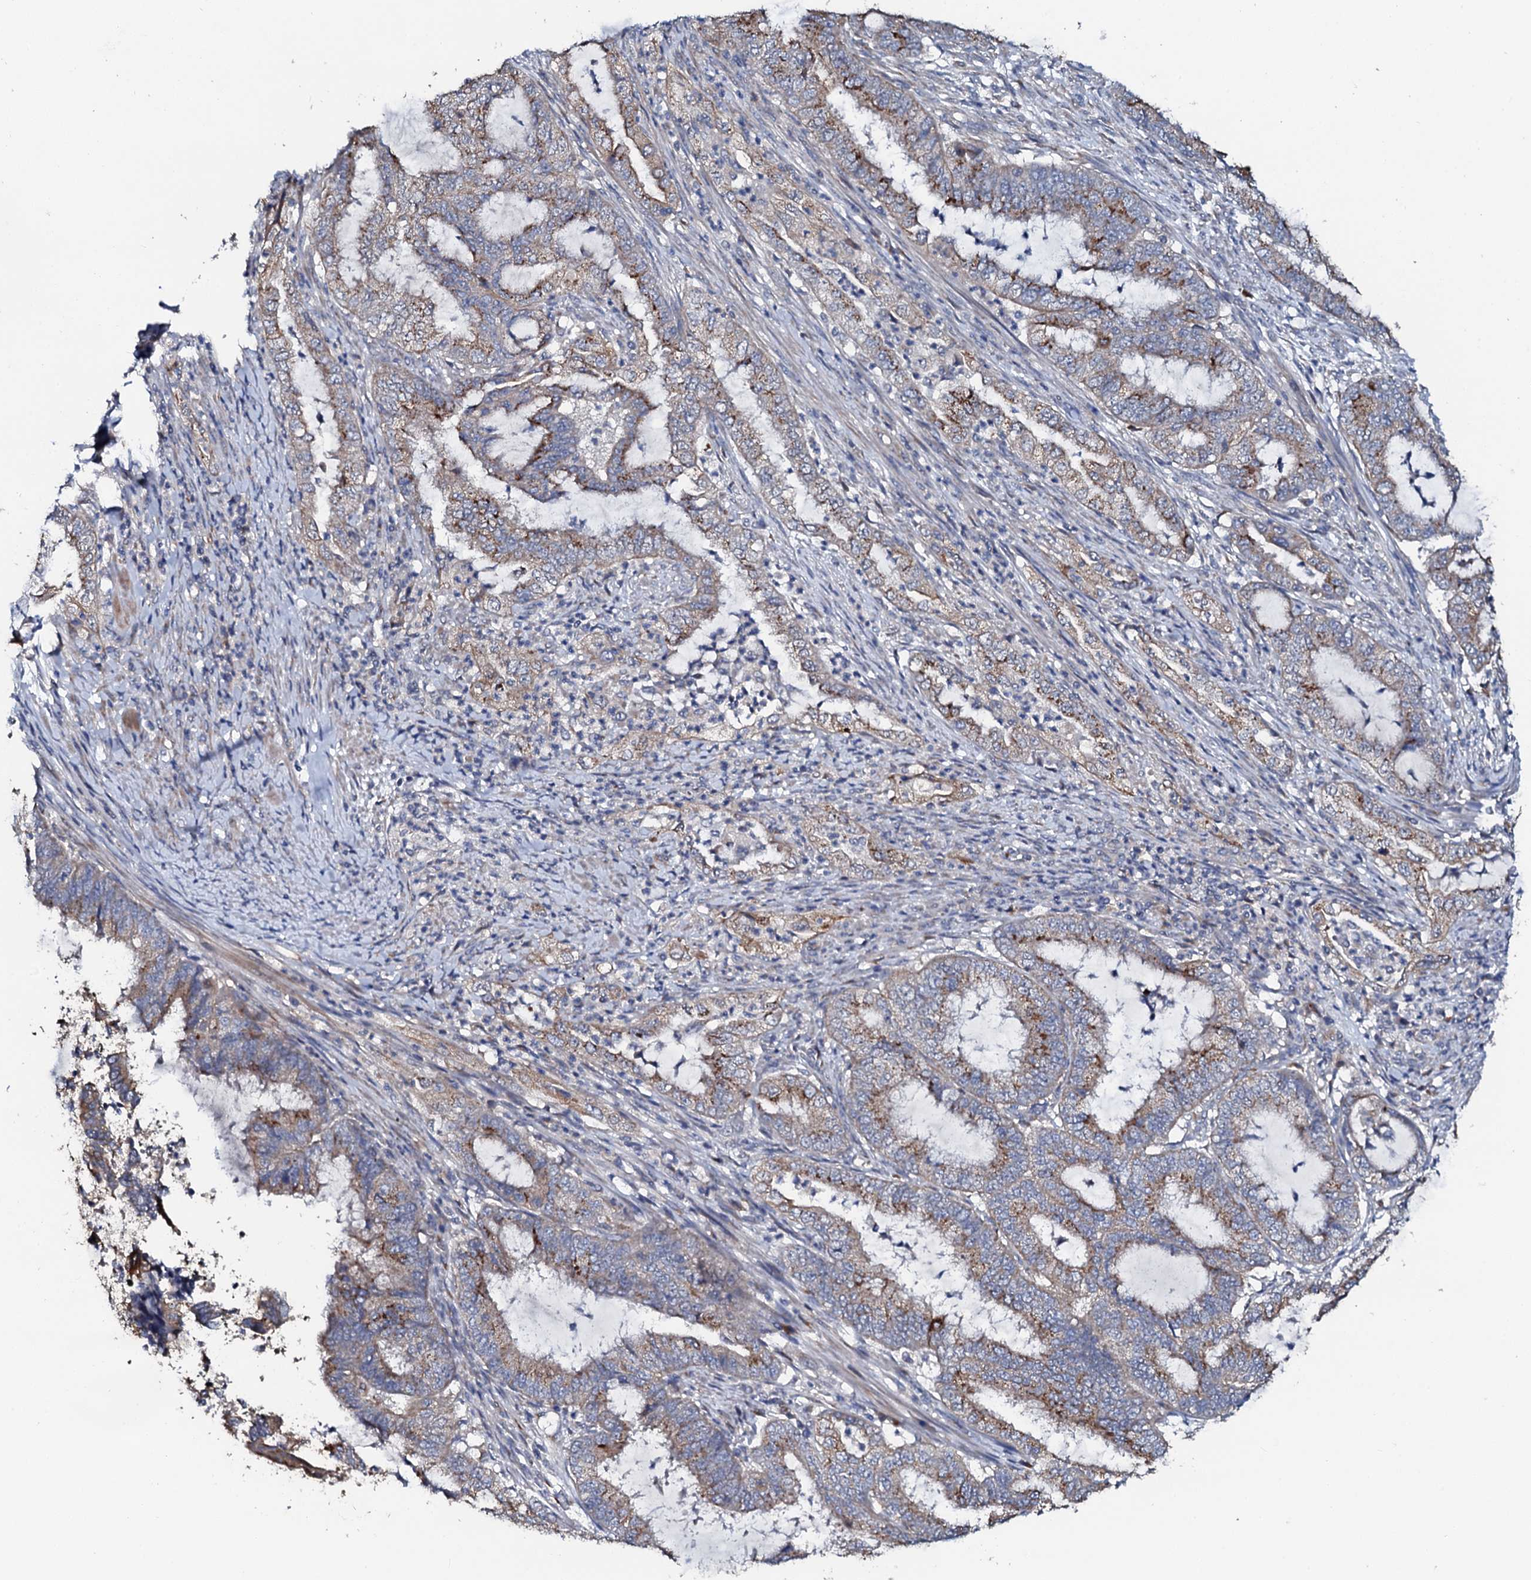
{"staining": {"intensity": "moderate", "quantity": "25%-75%", "location": "cytoplasmic/membranous"}, "tissue": "endometrial cancer", "cell_type": "Tumor cells", "image_type": "cancer", "snomed": [{"axis": "morphology", "description": "Adenocarcinoma, NOS"}, {"axis": "topography", "description": "Endometrium"}], "caption": "Human endometrial cancer (adenocarcinoma) stained with a protein marker reveals moderate staining in tumor cells.", "gene": "GLCE", "patient": {"sex": "female", "age": 51}}